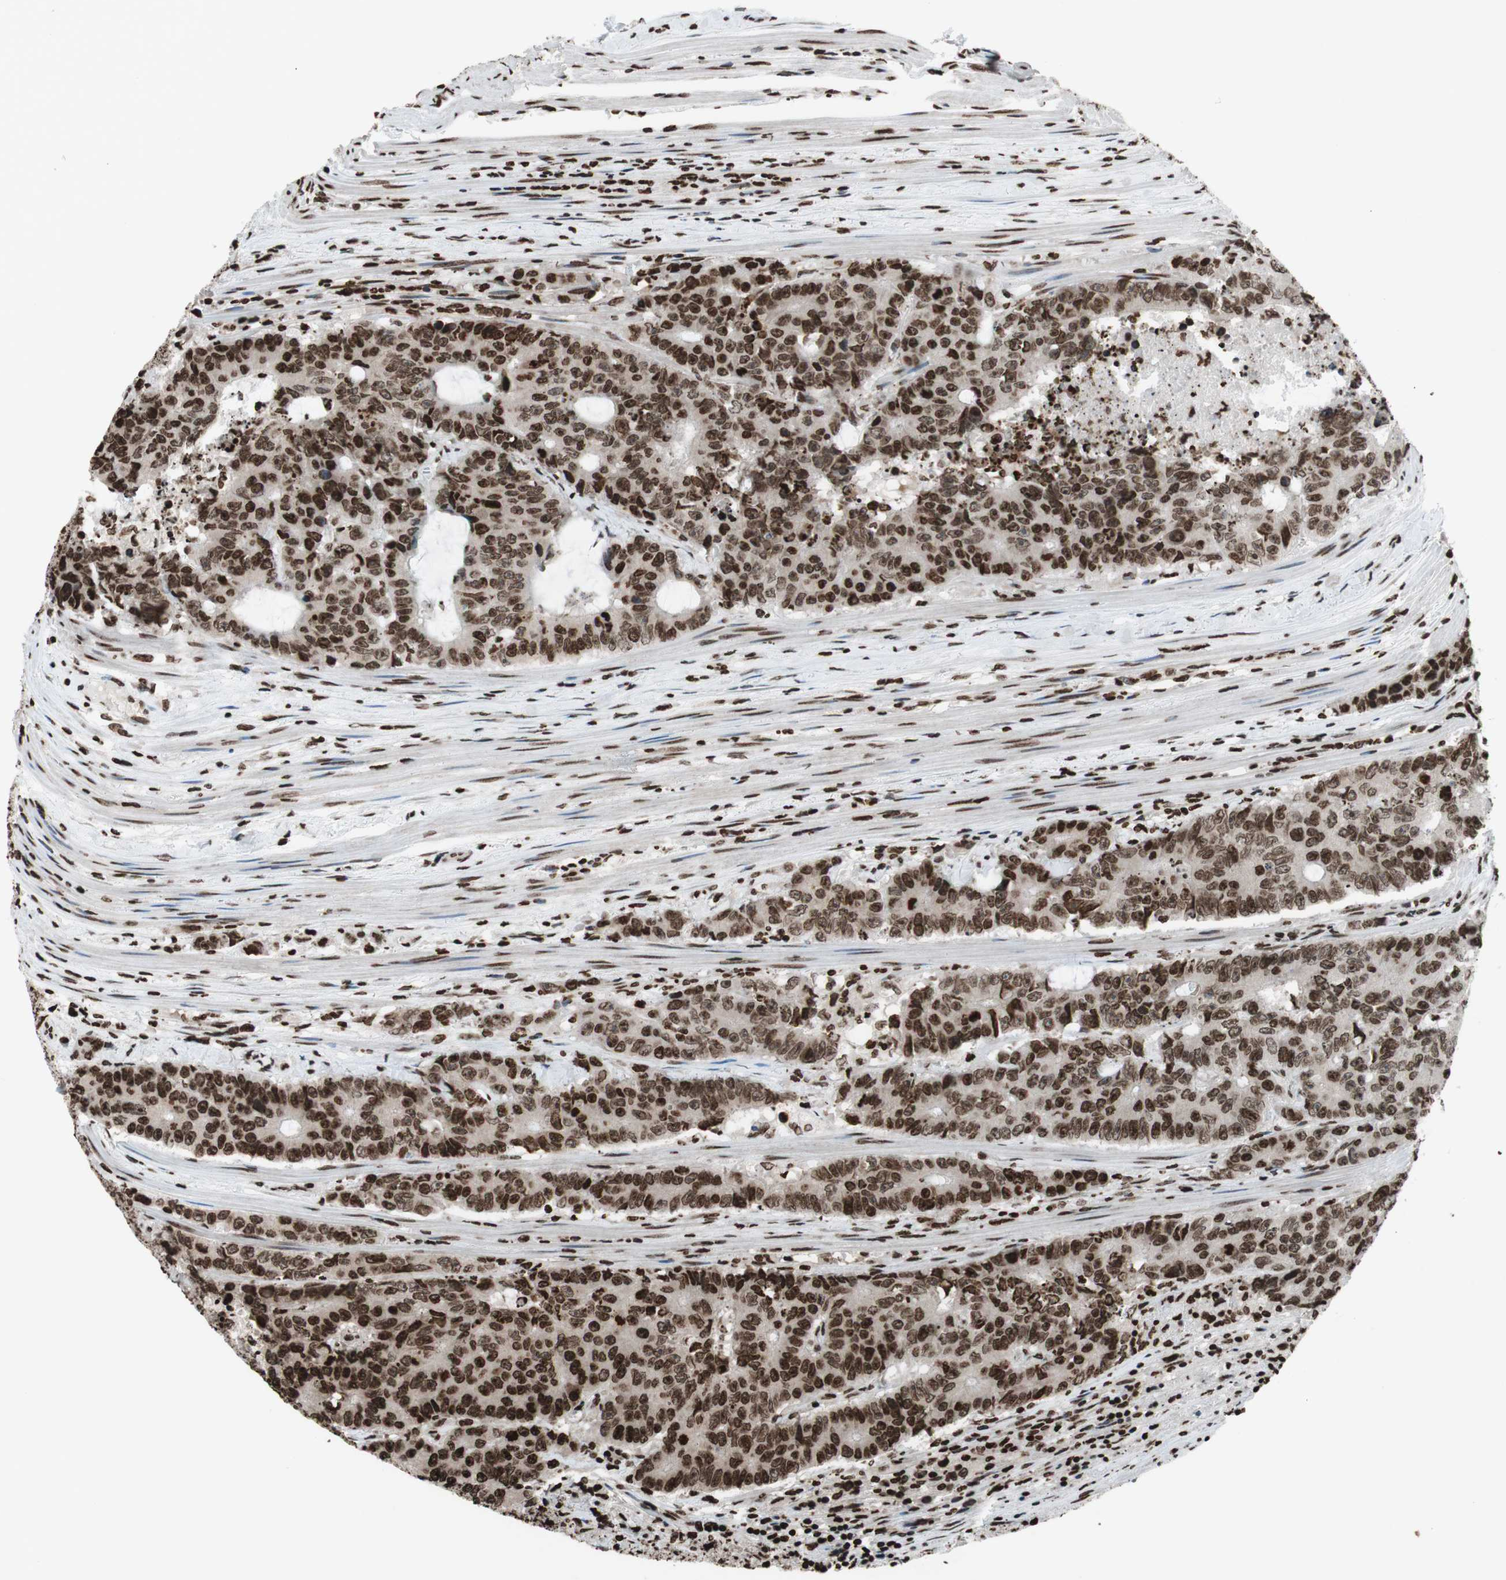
{"staining": {"intensity": "strong", "quantity": ">75%", "location": "nuclear"}, "tissue": "colorectal cancer", "cell_type": "Tumor cells", "image_type": "cancer", "snomed": [{"axis": "morphology", "description": "Adenocarcinoma, NOS"}, {"axis": "topography", "description": "Colon"}], "caption": "A histopathology image of colorectal cancer (adenocarcinoma) stained for a protein displays strong nuclear brown staining in tumor cells.", "gene": "NCOA3", "patient": {"sex": "female", "age": 86}}